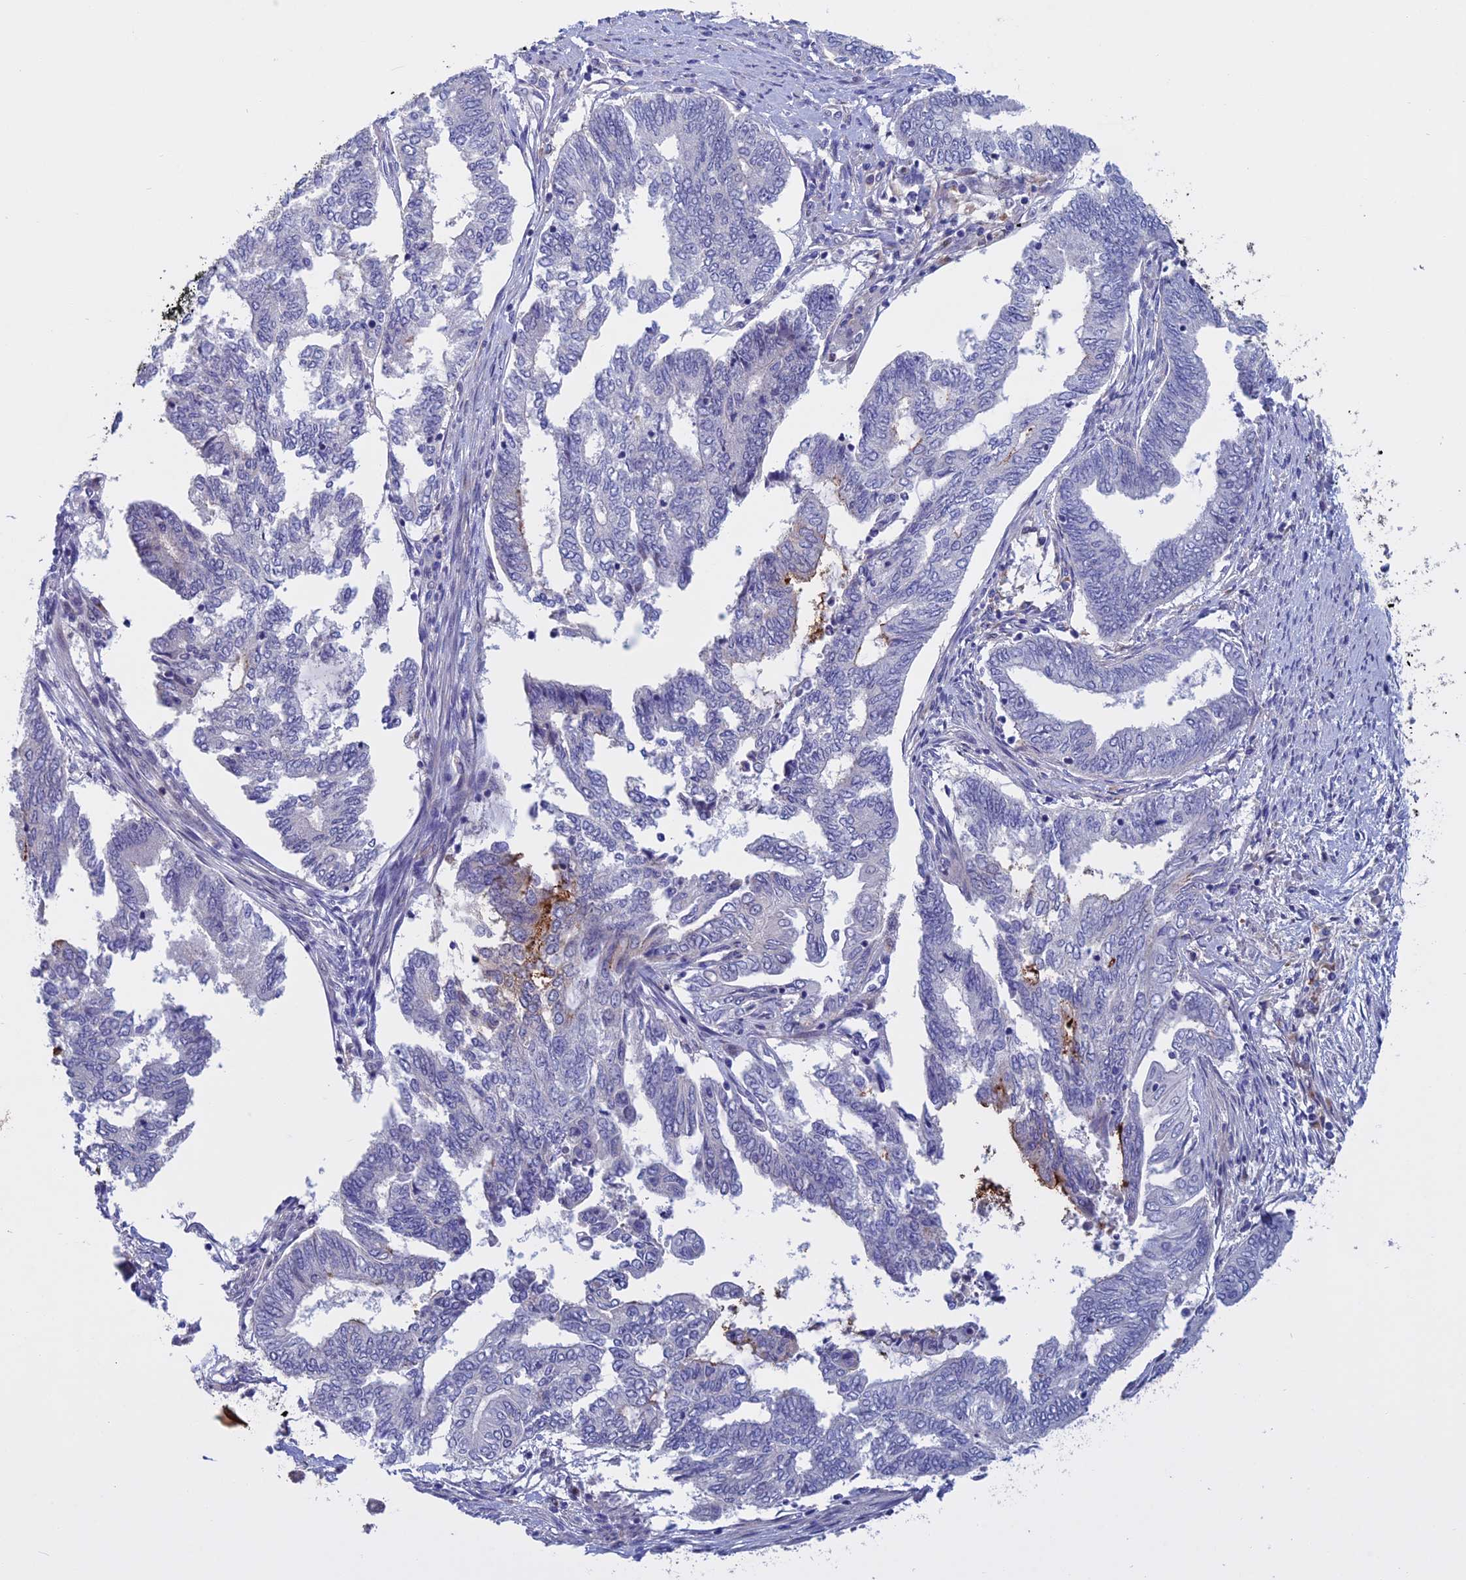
{"staining": {"intensity": "negative", "quantity": "none", "location": "none"}, "tissue": "endometrial cancer", "cell_type": "Tumor cells", "image_type": "cancer", "snomed": [{"axis": "morphology", "description": "Adenocarcinoma, NOS"}, {"axis": "topography", "description": "Uterus"}, {"axis": "topography", "description": "Endometrium"}], "caption": "Tumor cells show no significant expression in endometrial cancer (adenocarcinoma).", "gene": "SLC2A6", "patient": {"sex": "female", "age": 70}}